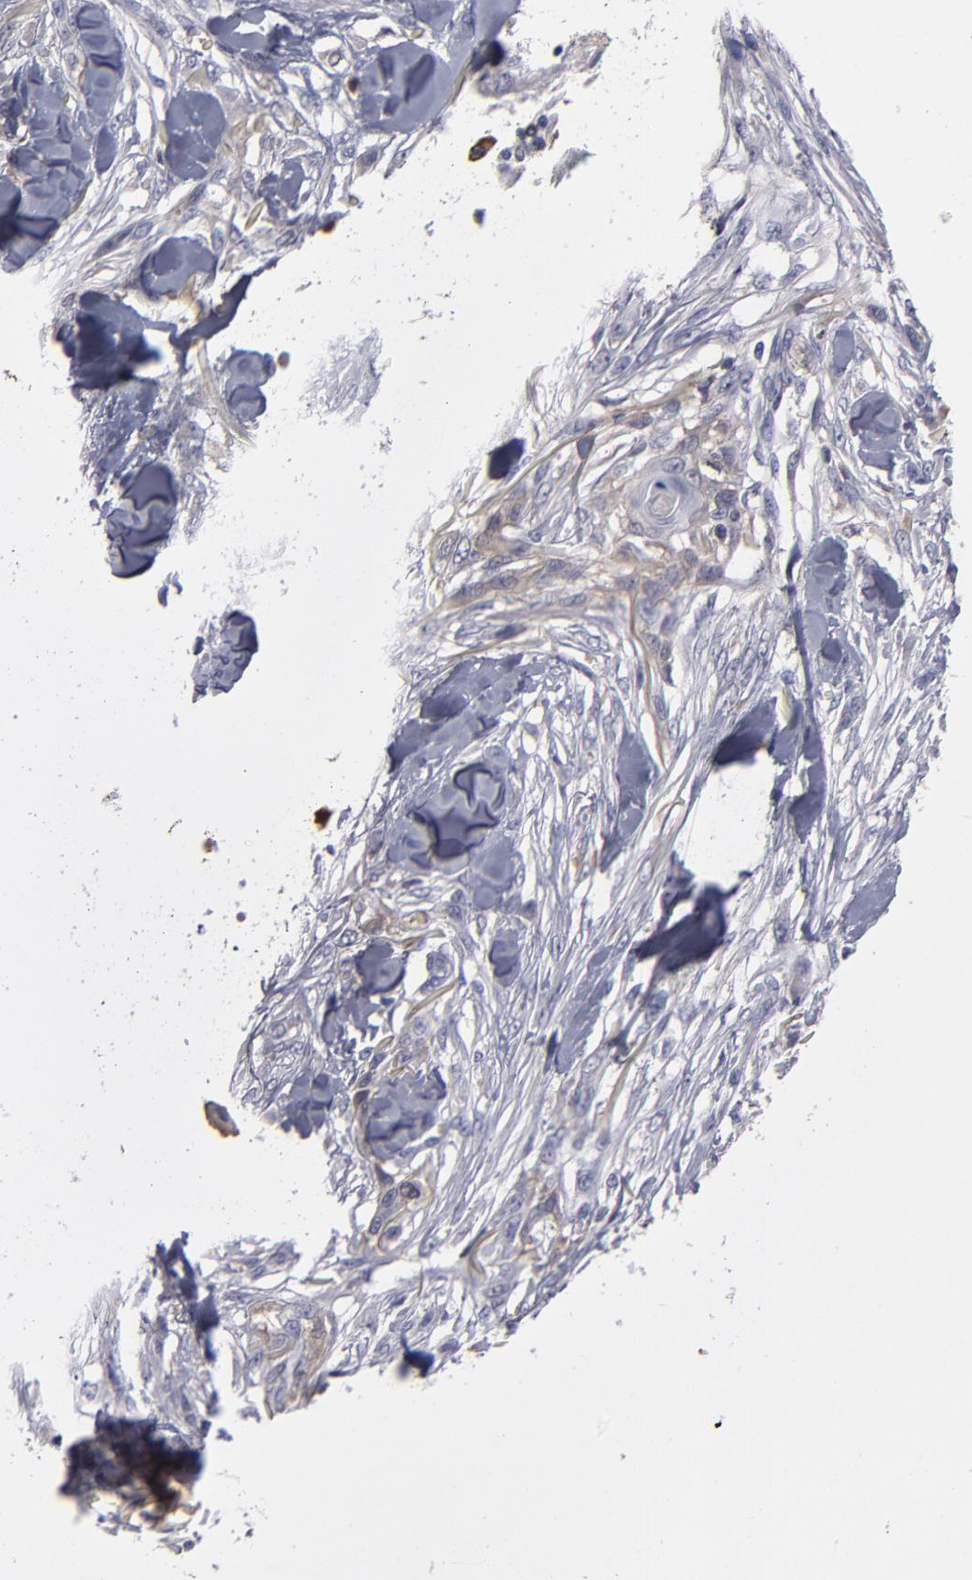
{"staining": {"intensity": "negative", "quantity": "none", "location": "none"}, "tissue": "skin cancer", "cell_type": "Tumor cells", "image_type": "cancer", "snomed": [{"axis": "morphology", "description": "Squamous cell carcinoma, NOS"}, {"axis": "topography", "description": "Skin"}], "caption": "This is an IHC micrograph of squamous cell carcinoma (skin). There is no positivity in tumor cells.", "gene": "ITIH4", "patient": {"sex": "female", "age": 59}}